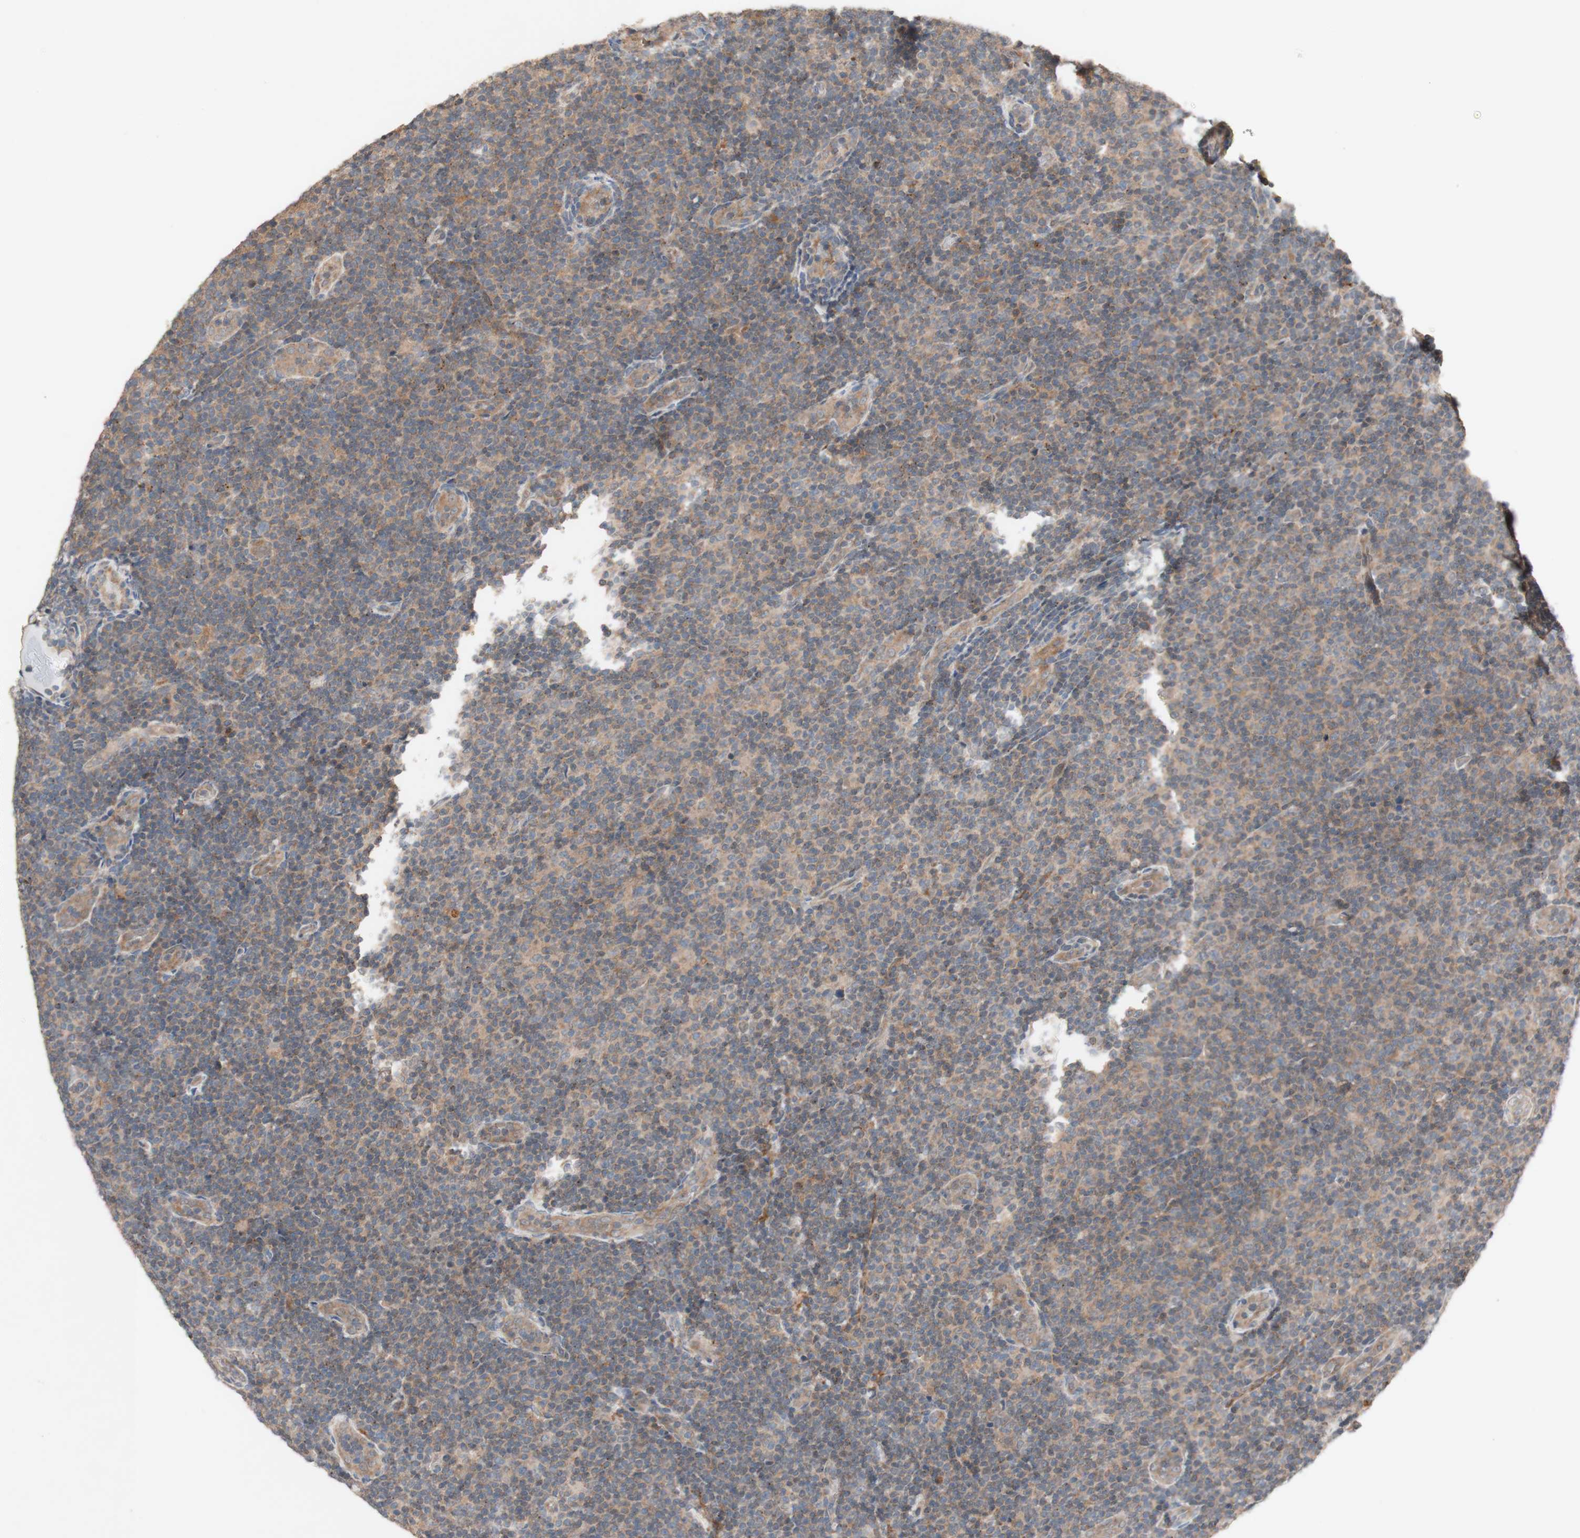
{"staining": {"intensity": "weak", "quantity": "25%-75%", "location": "cytoplasmic/membranous"}, "tissue": "lymphoma", "cell_type": "Tumor cells", "image_type": "cancer", "snomed": [{"axis": "morphology", "description": "Malignant lymphoma, non-Hodgkin's type, Low grade"}, {"axis": "topography", "description": "Lymph node"}], "caption": "Weak cytoplasmic/membranous expression is present in approximately 25%-75% of tumor cells in lymphoma.", "gene": "PEX2", "patient": {"sex": "male", "age": 83}}